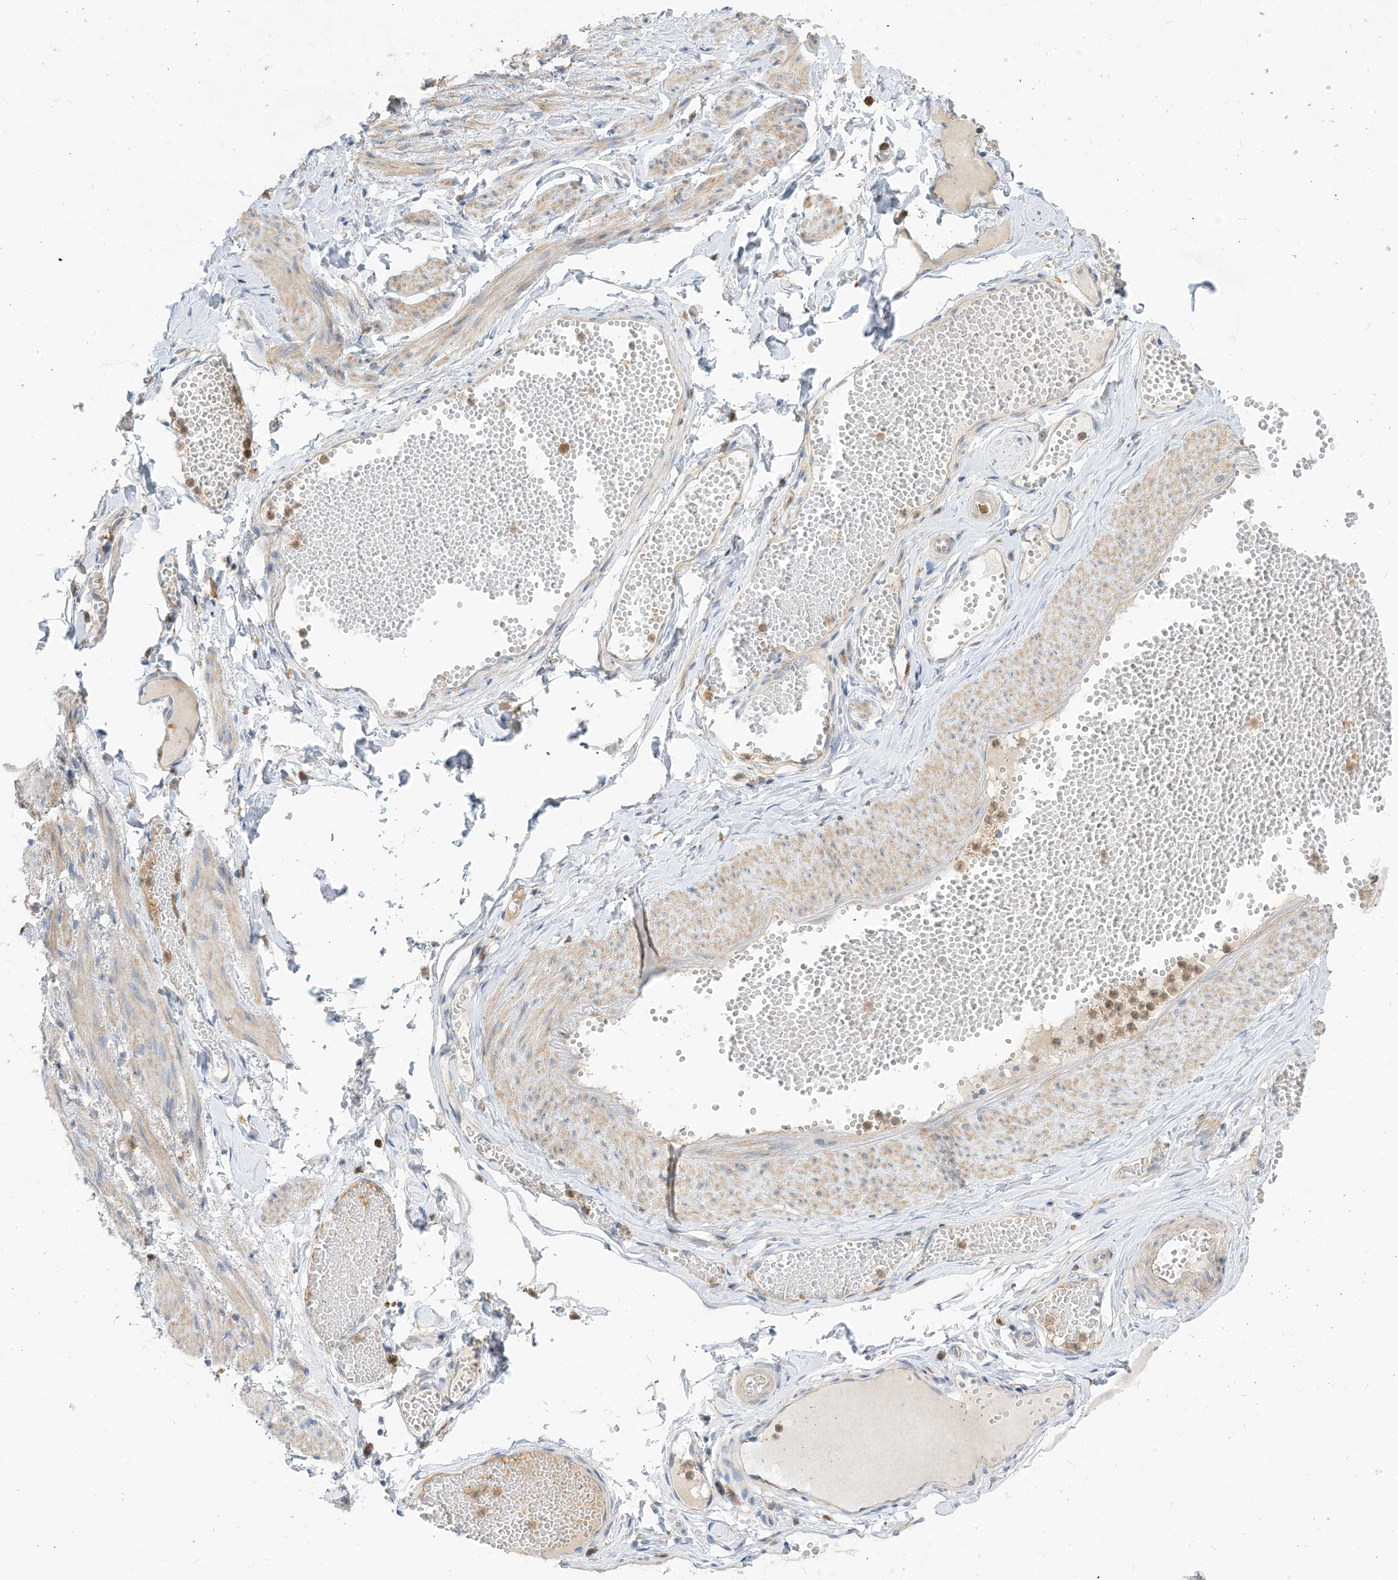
{"staining": {"intensity": "negative", "quantity": "none", "location": "none"}, "tissue": "adipose tissue", "cell_type": "Adipocytes", "image_type": "normal", "snomed": [{"axis": "morphology", "description": "Normal tissue, NOS"}, {"axis": "topography", "description": "Smooth muscle"}, {"axis": "topography", "description": "Peripheral nerve tissue"}], "caption": "DAB (3,3'-diaminobenzidine) immunohistochemical staining of normal human adipose tissue displays no significant expression in adipocytes. (Stains: DAB (3,3'-diaminobenzidine) immunohistochemistry (IHC) with hematoxylin counter stain, Microscopy: brightfield microscopy at high magnification).", "gene": "NAGK", "patient": {"sex": "female", "age": 39}}